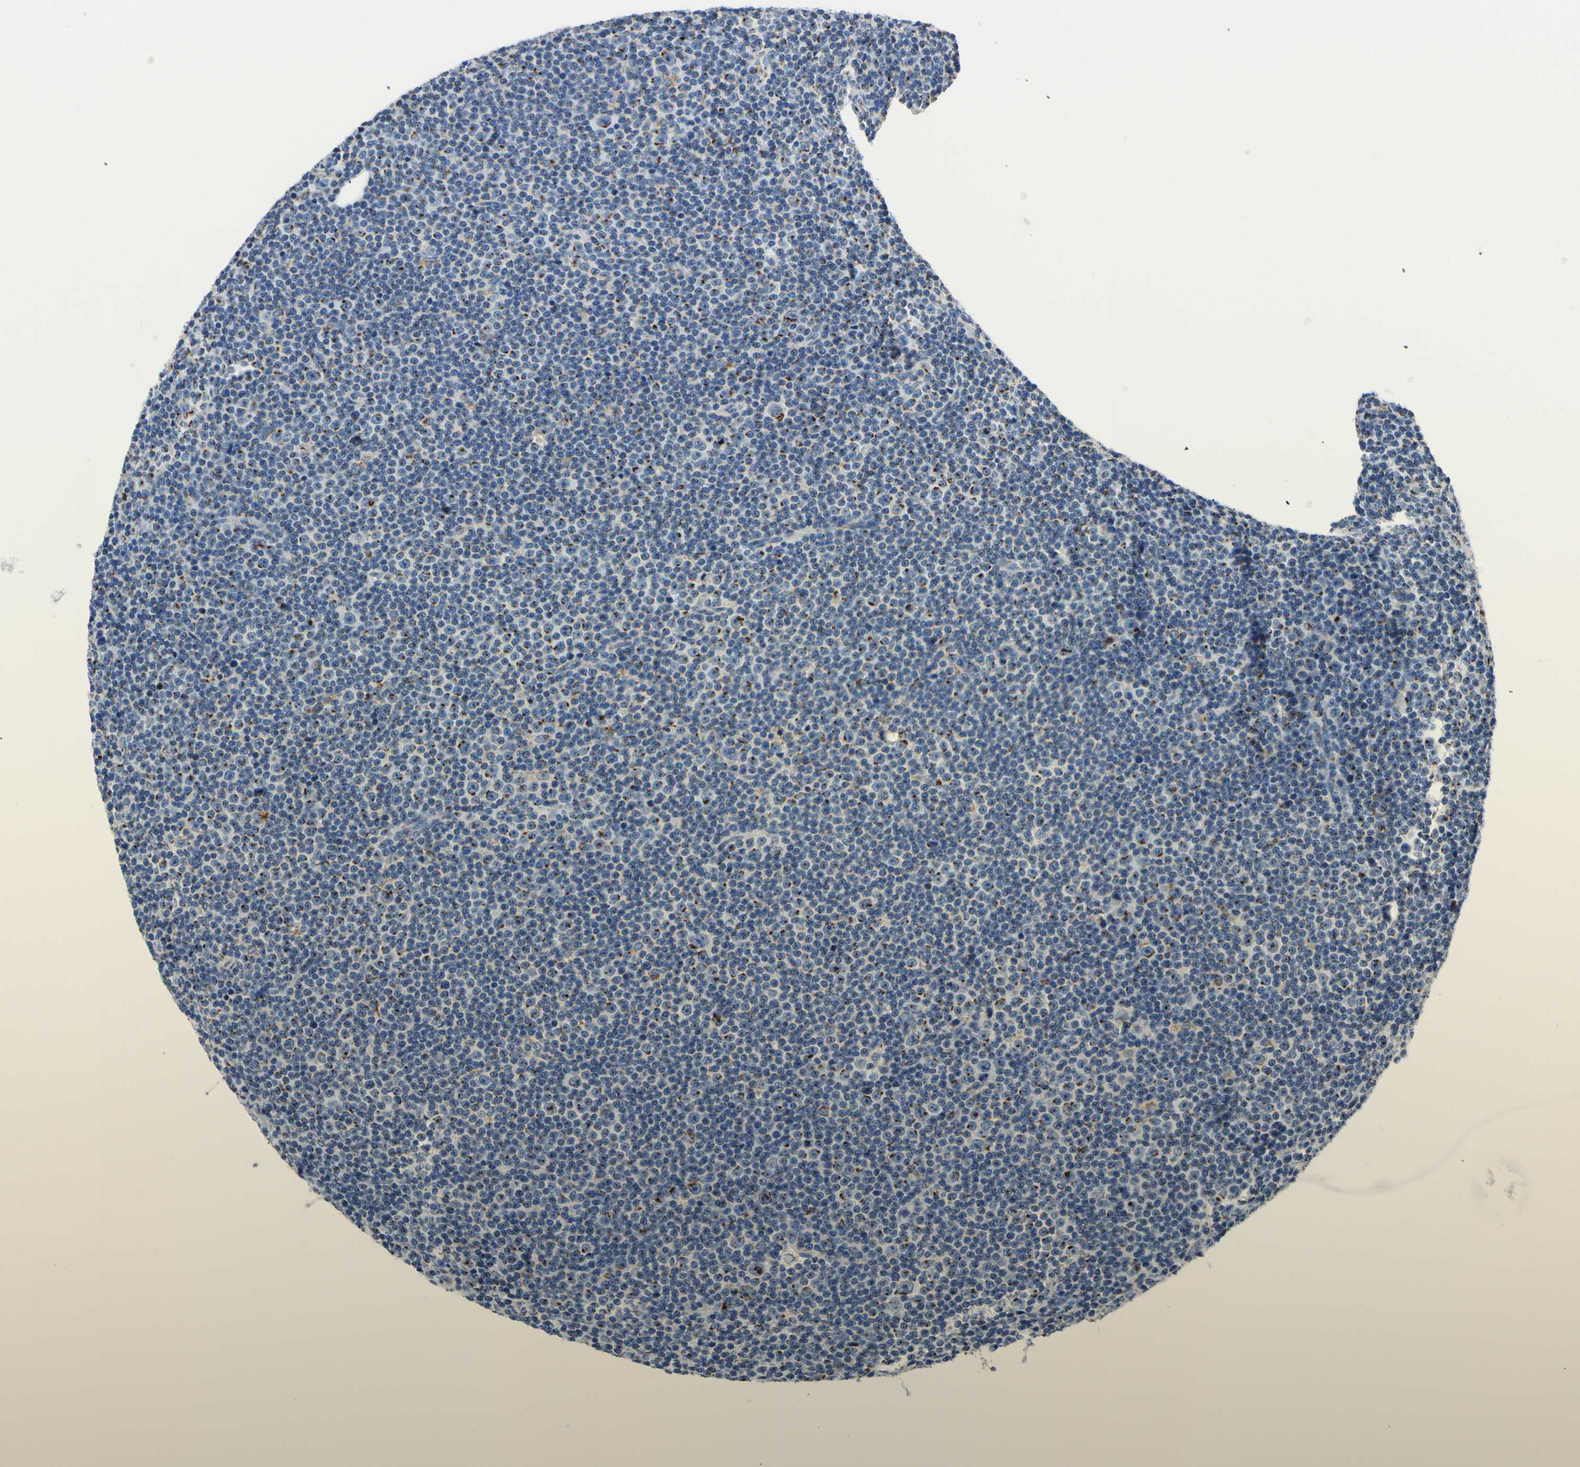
{"staining": {"intensity": "moderate", "quantity": "<25%", "location": "cytoplasmic/membranous"}, "tissue": "lymphoma", "cell_type": "Tumor cells", "image_type": "cancer", "snomed": [{"axis": "morphology", "description": "Malignant lymphoma, non-Hodgkin's type, Low grade"}, {"axis": "topography", "description": "Lymph node"}], "caption": "This micrograph displays immunohistochemistry (IHC) staining of human low-grade malignant lymphoma, non-Hodgkin's type, with low moderate cytoplasmic/membranous positivity in about <25% of tumor cells.", "gene": "GALNT2", "patient": {"sex": "female", "age": 67}}